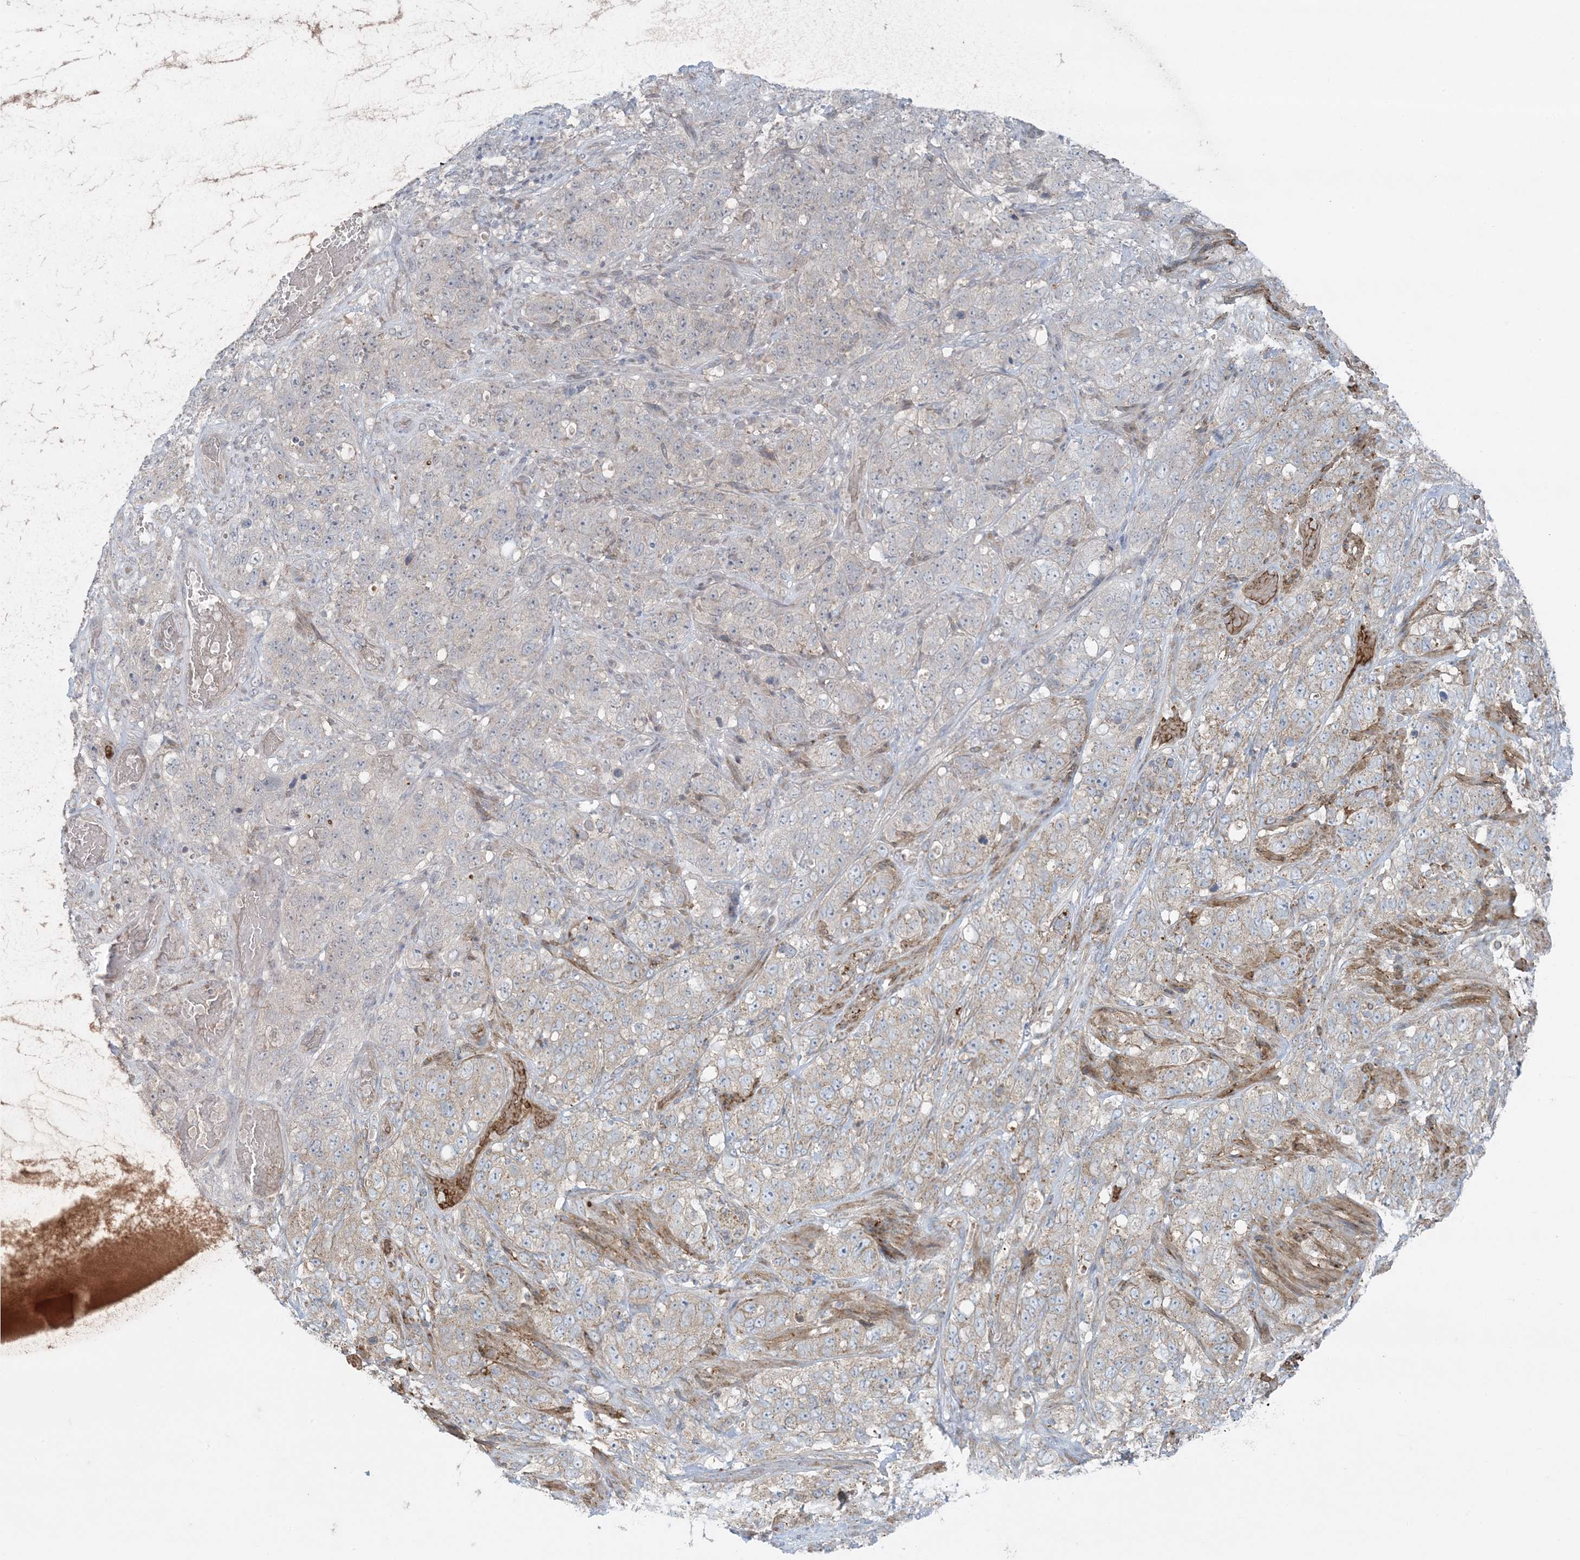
{"staining": {"intensity": "weak", "quantity": "25%-75%", "location": "cytoplasmic/membranous"}, "tissue": "stomach cancer", "cell_type": "Tumor cells", "image_type": "cancer", "snomed": [{"axis": "morphology", "description": "Adenocarcinoma, NOS"}, {"axis": "topography", "description": "Stomach"}], "caption": "A brown stain highlights weak cytoplasmic/membranous positivity of a protein in stomach adenocarcinoma tumor cells. (DAB IHC with brightfield microscopy, high magnification).", "gene": "PIK3R4", "patient": {"sex": "male", "age": 48}}